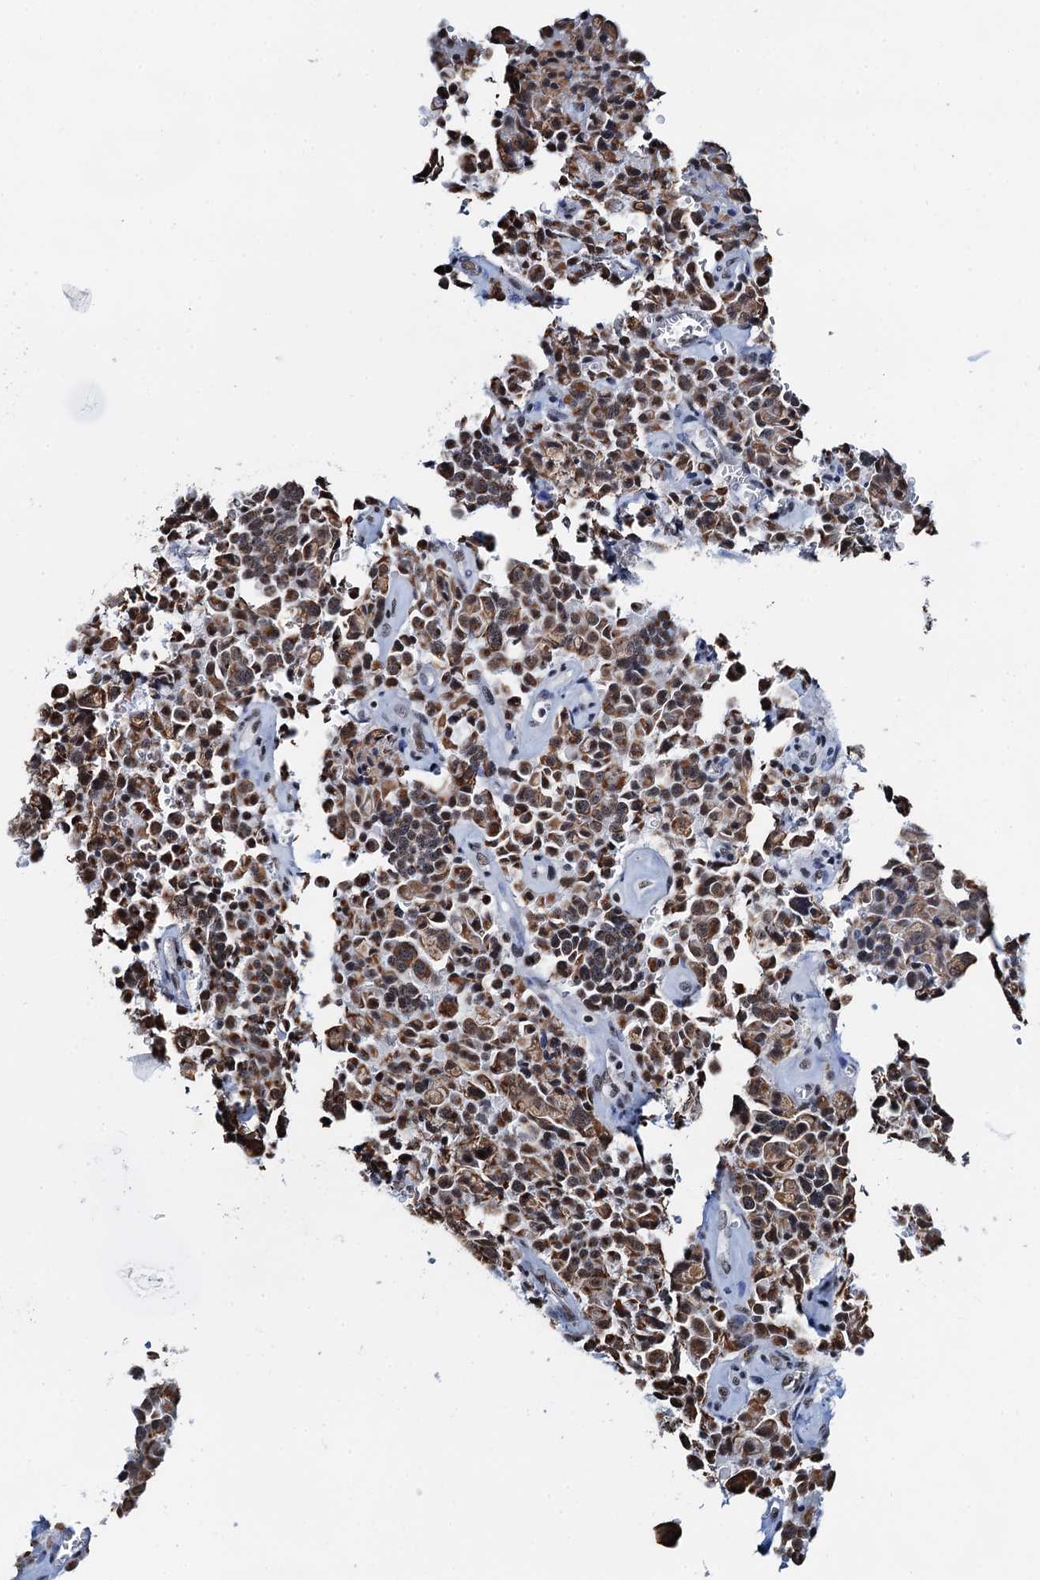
{"staining": {"intensity": "moderate", "quantity": "25%-75%", "location": "cytoplasmic/membranous,nuclear"}, "tissue": "pancreatic cancer", "cell_type": "Tumor cells", "image_type": "cancer", "snomed": [{"axis": "morphology", "description": "Adenocarcinoma, NOS"}, {"axis": "topography", "description": "Pancreas"}], "caption": "Protein positivity by immunohistochemistry shows moderate cytoplasmic/membranous and nuclear positivity in about 25%-75% of tumor cells in pancreatic cancer (adenocarcinoma). Nuclei are stained in blue.", "gene": "ZNF609", "patient": {"sex": "male", "age": 65}}